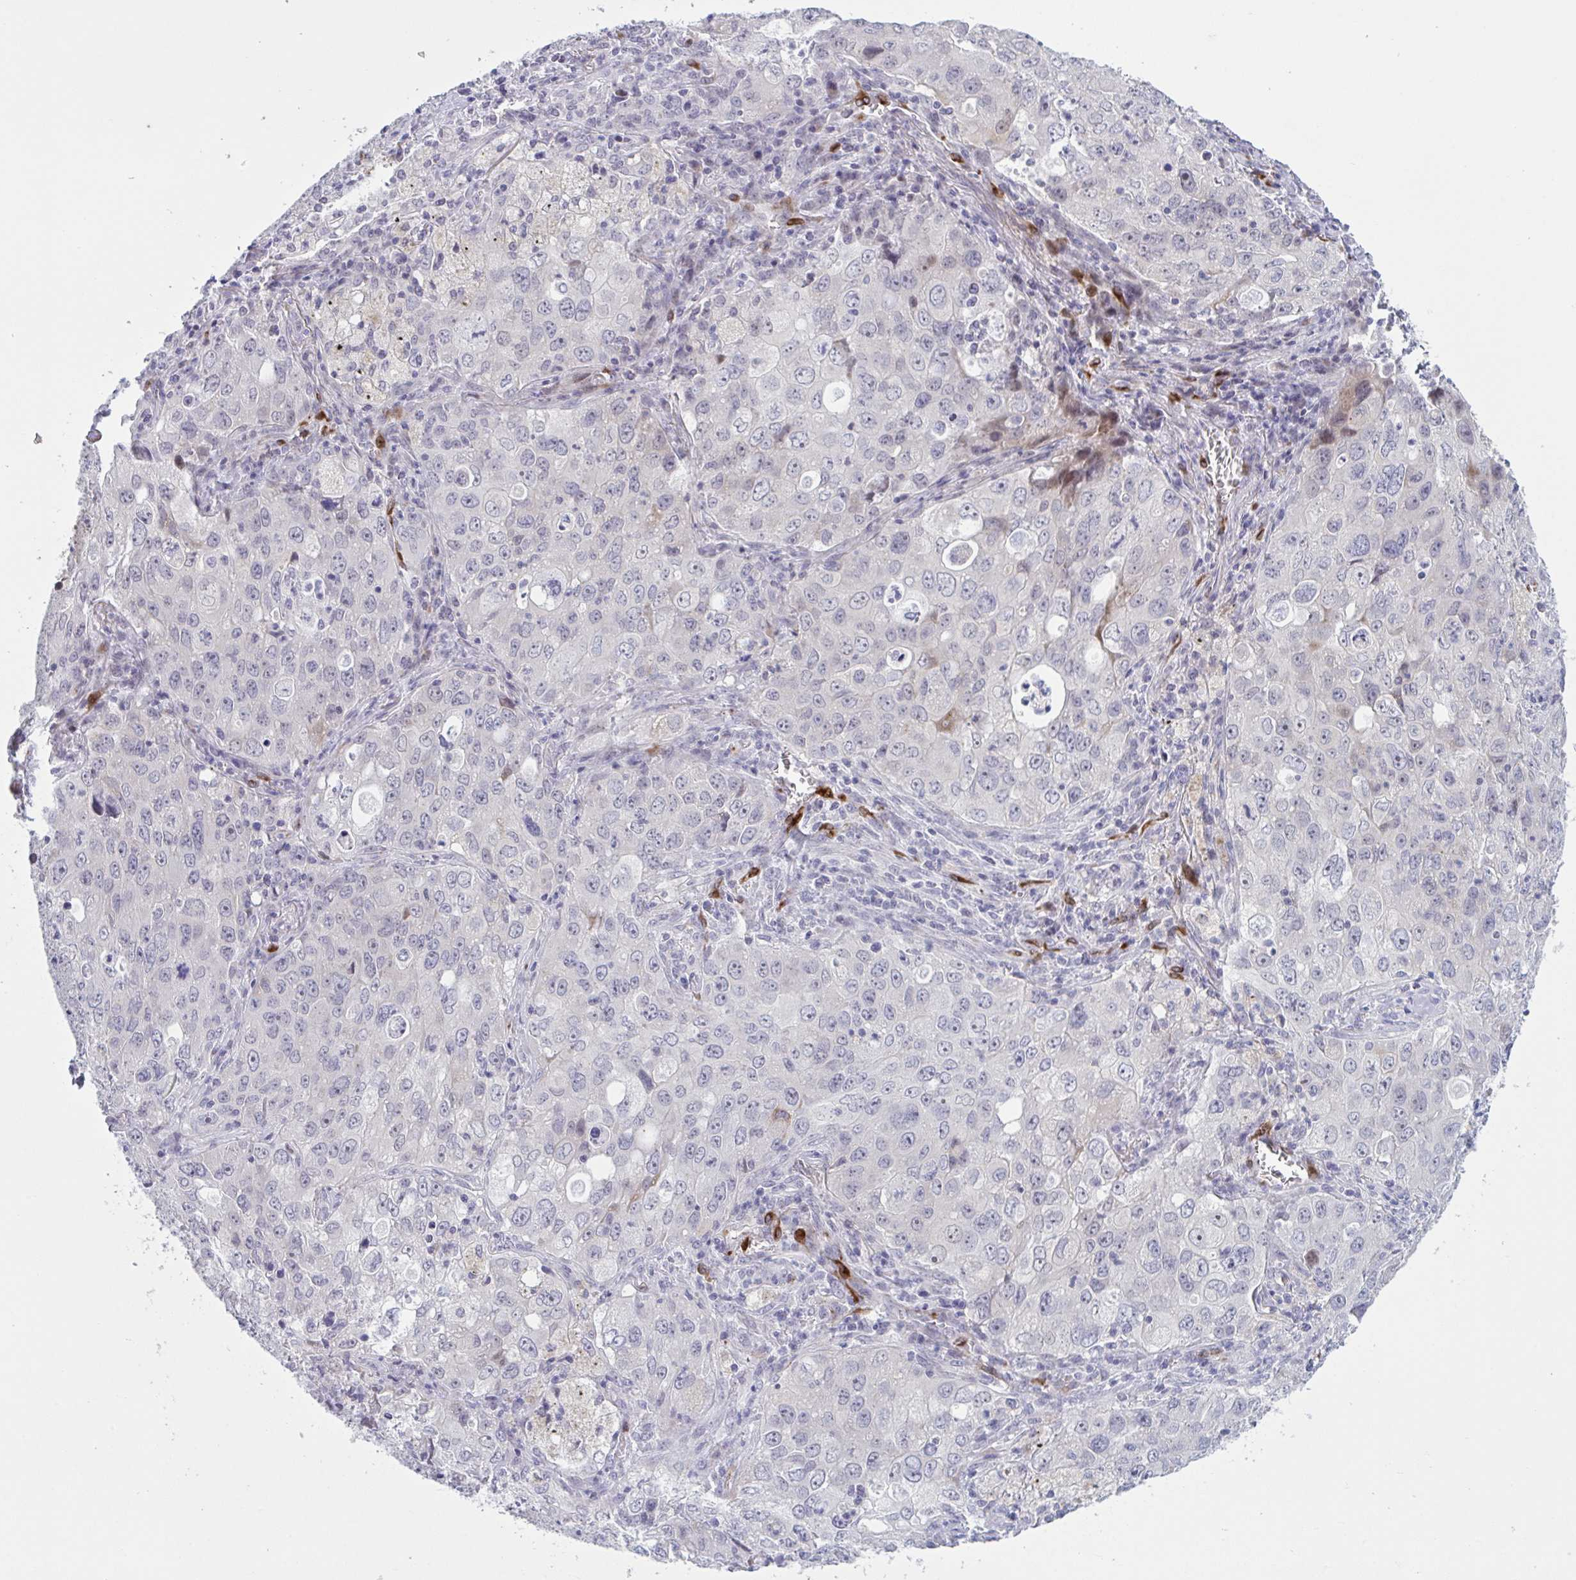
{"staining": {"intensity": "negative", "quantity": "none", "location": "none"}, "tissue": "lung cancer", "cell_type": "Tumor cells", "image_type": "cancer", "snomed": [{"axis": "morphology", "description": "Adenocarcinoma, NOS"}, {"axis": "morphology", "description": "Adenocarcinoma, metastatic, NOS"}, {"axis": "topography", "description": "Lymph node"}, {"axis": "topography", "description": "Lung"}], "caption": "This is a image of immunohistochemistry (IHC) staining of lung metastatic adenocarcinoma, which shows no staining in tumor cells.", "gene": "HSD11B2", "patient": {"sex": "female", "age": 42}}